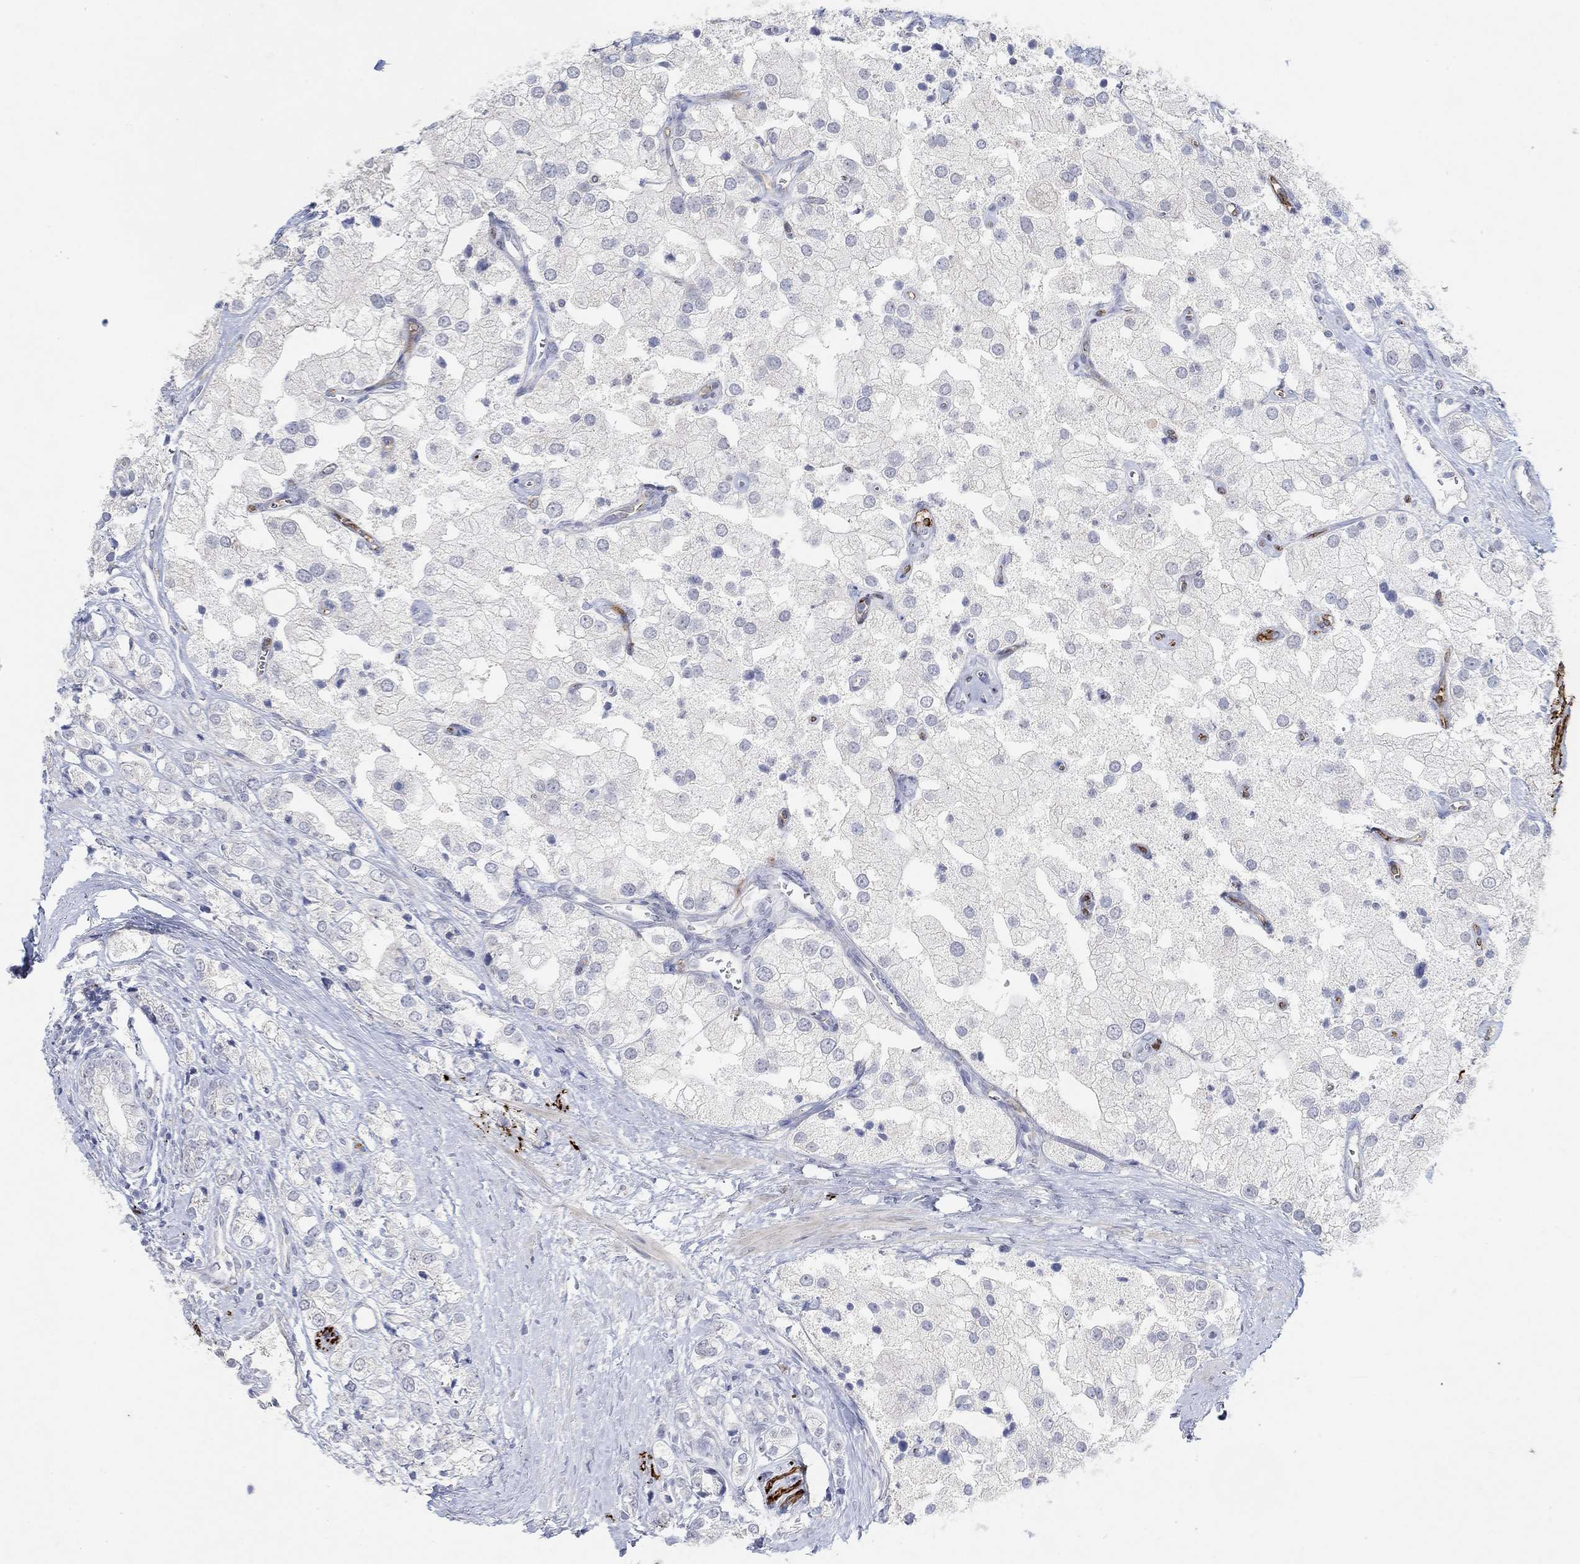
{"staining": {"intensity": "negative", "quantity": "none", "location": "none"}, "tissue": "prostate cancer", "cell_type": "Tumor cells", "image_type": "cancer", "snomed": [{"axis": "morphology", "description": "Adenocarcinoma, NOS"}, {"axis": "topography", "description": "Prostate and seminal vesicle, NOS"}, {"axis": "topography", "description": "Prostate"}], "caption": "Tumor cells show no significant staining in prostate adenocarcinoma.", "gene": "VAT1L", "patient": {"sex": "male", "age": 79}}